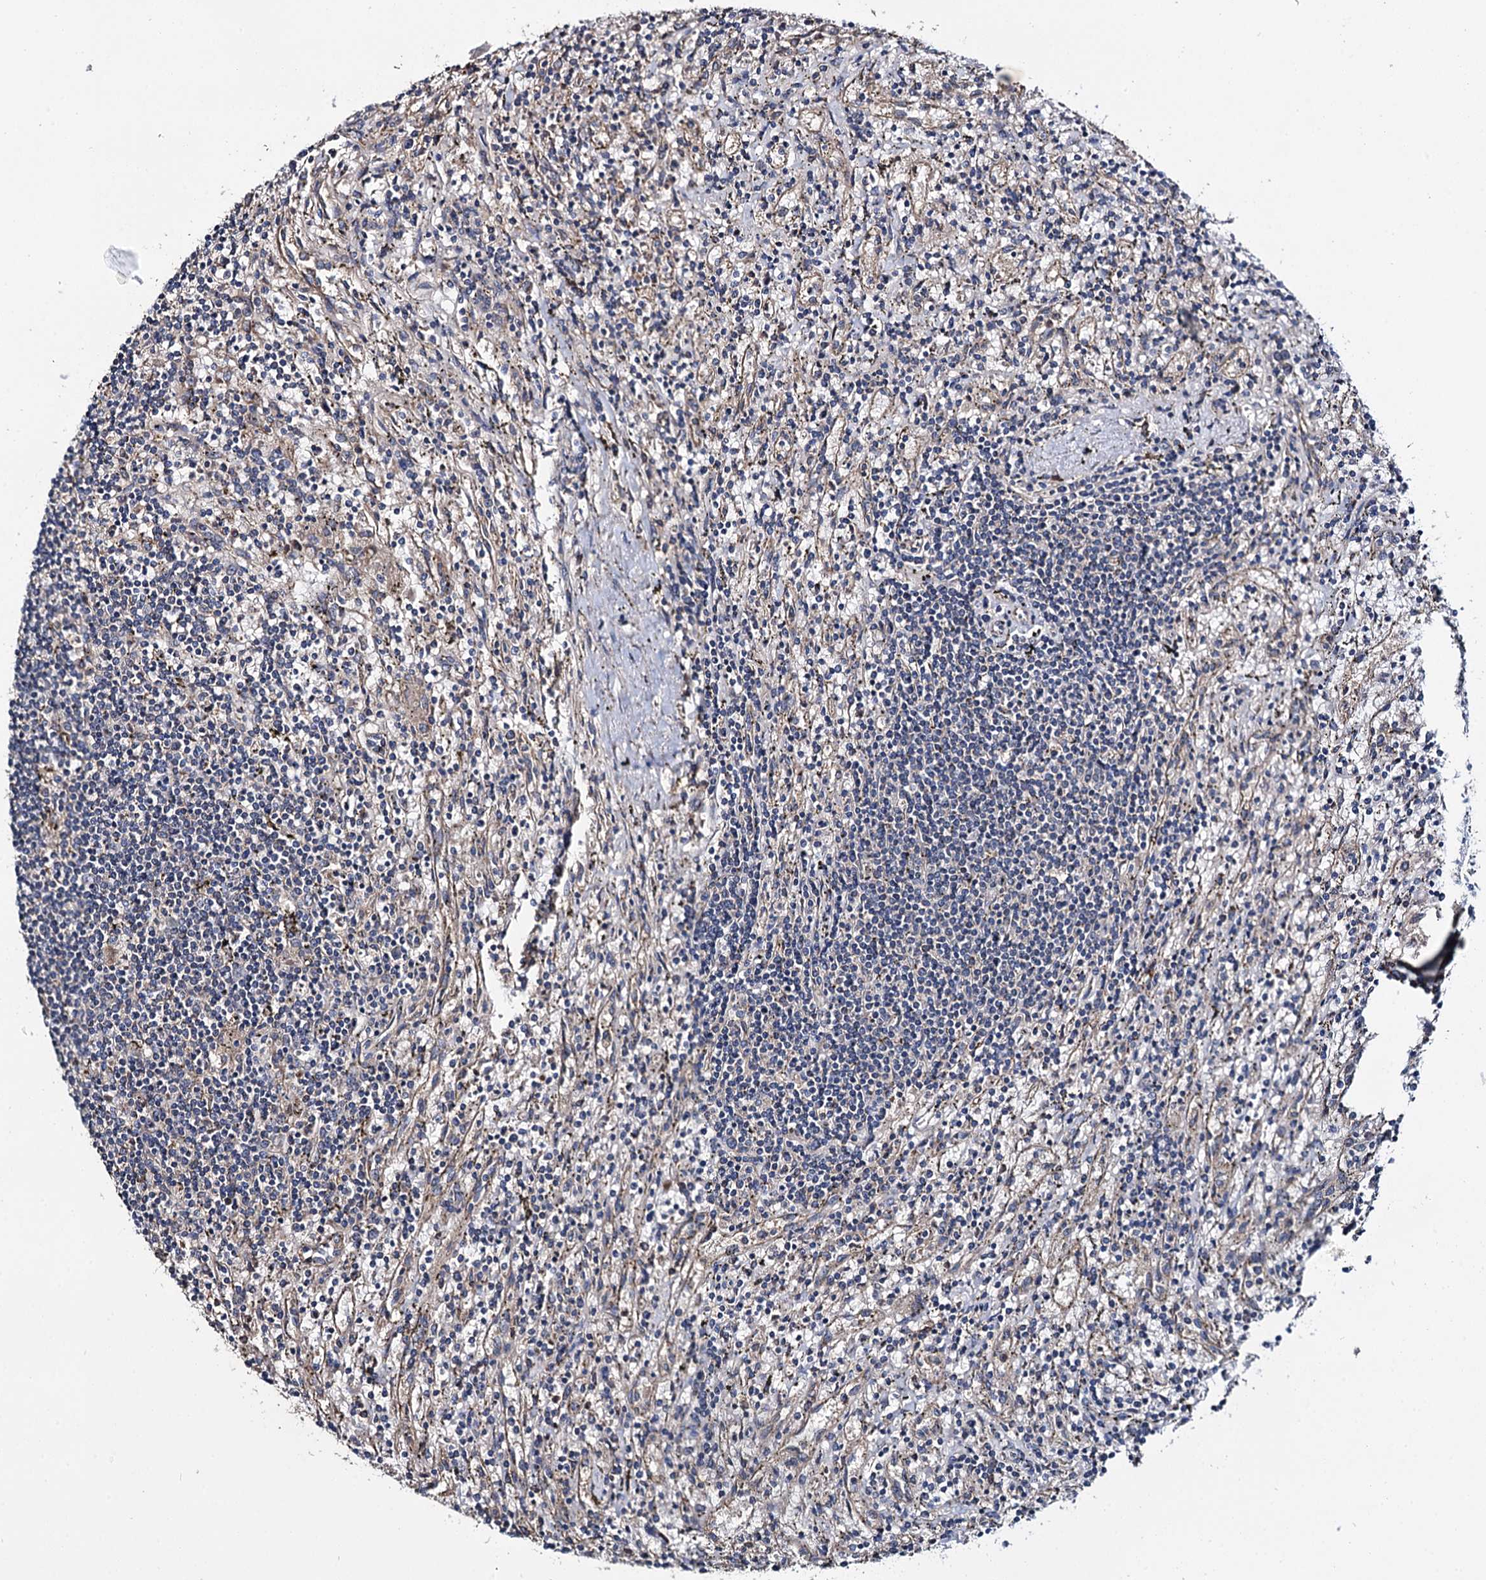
{"staining": {"intensity": "negative", "quantity": "none", "location": "none"}, "tissue": "lymphoma", "cell_type": "Tumor cells", "image_type": "cancer", "snomed": [{"axis": "morphology", "description": "Malignant lymphoma, non-Hodgkin's type, Low grade"}, {"axis": "topography", "description": "Spleen"}], "caption": "A histopathology image of human lymphoma is negative for staining in tumor cells.", "gene": "CEP192", "patient": {"sex": "male", "age": 76}}